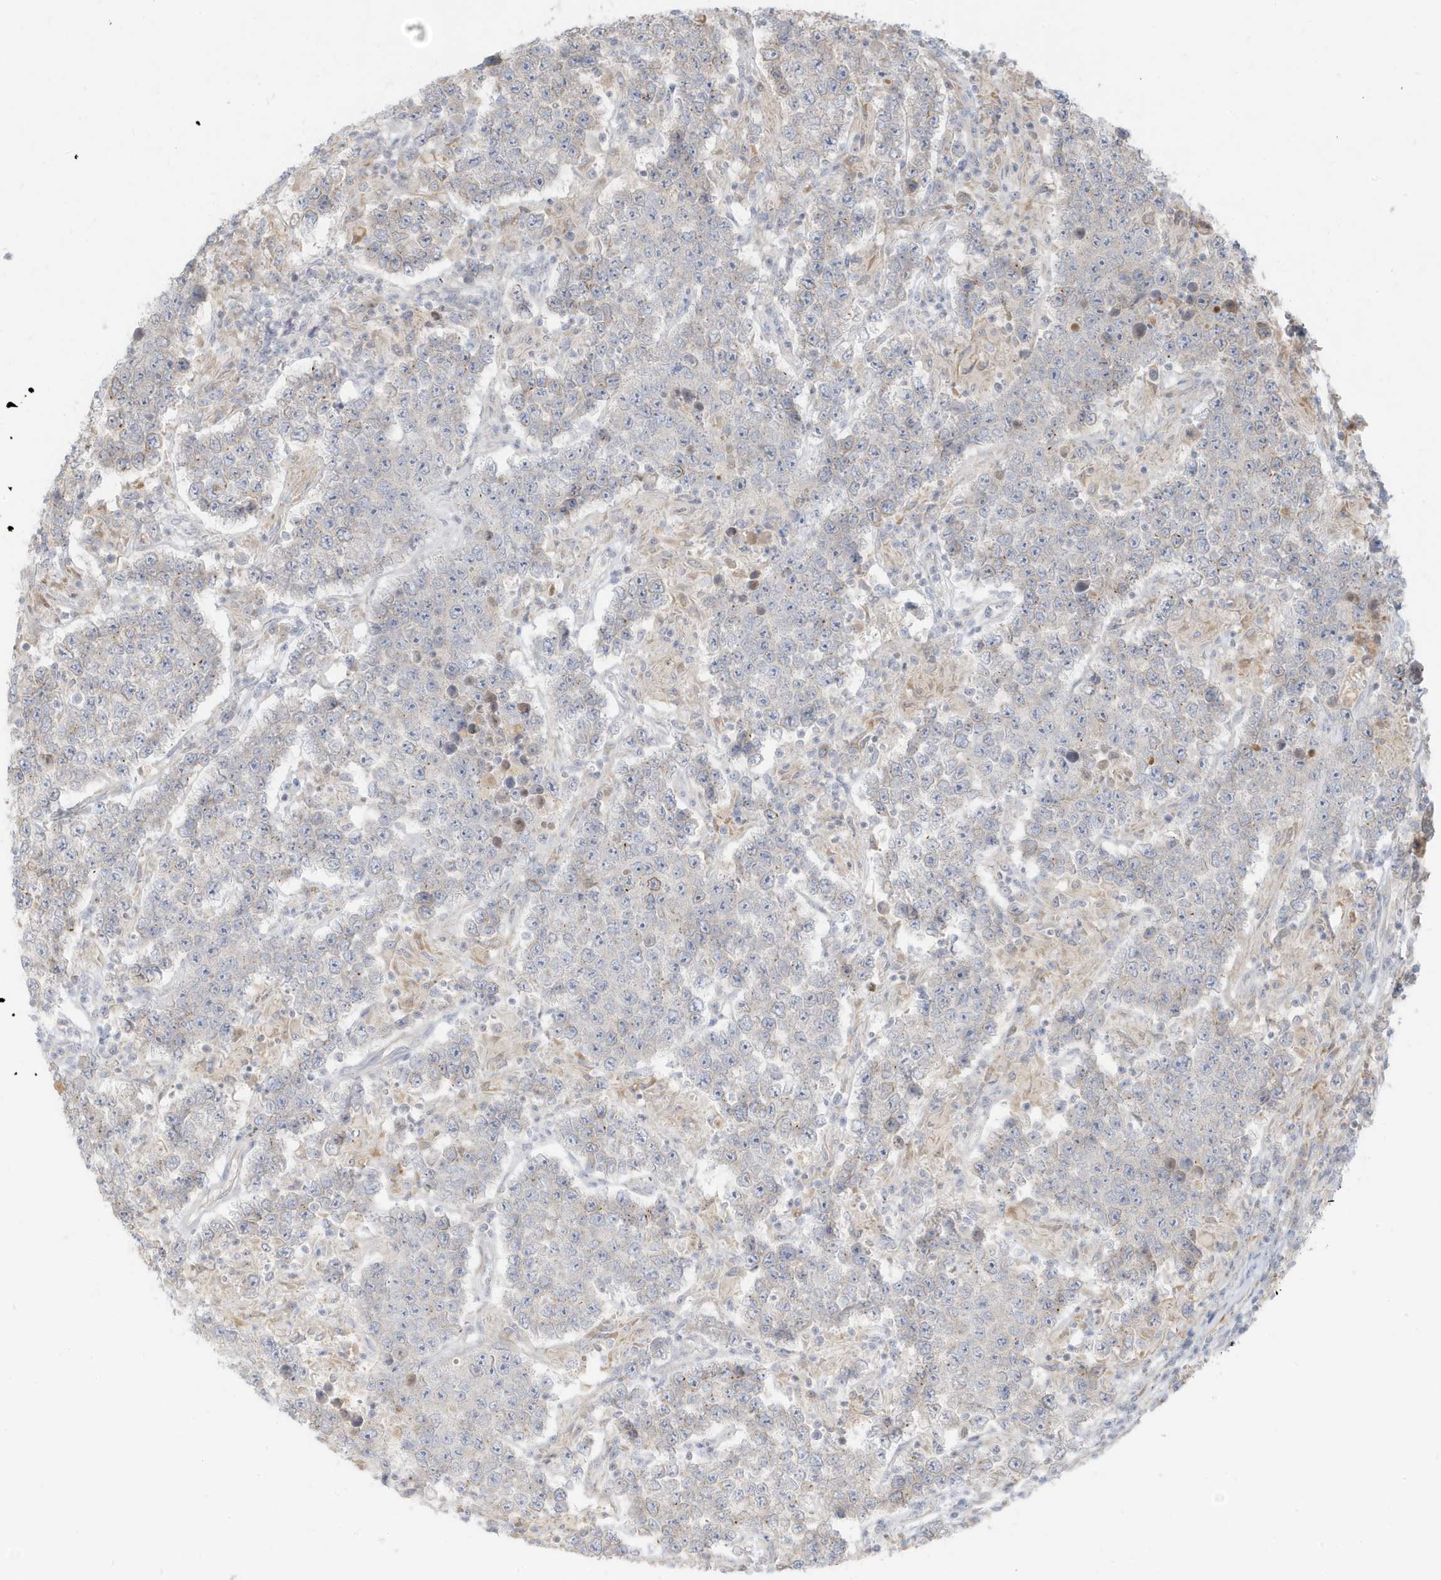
{"staining": {"intensity": "negative", "quantity": "none", "location": "none"}, "tissue": "testis cancer", "cell_type": "Tumor cells", "image_type": "cancer", "snomed": [{"axis": "morphology", "description": "Normal tissue, NOS"}, {"axis": "morphology", "description": "Urothelial carcinoma, High grade"}, {"axis": "morphology", "description": "Seminoma, NOS"}, {"axis": "morphology", "description": "Carcinoma, Embryonal, NOS"}, {"axis": "topography", "description": "Urinary bladder"}, {"axis": "topography", "description": "Testis"}], "caption": "IHC of testis cancer exhibits no staining in tumor cells.", "gene": "MCOLN1", "patient": {"sex": "male", "age": 41}}